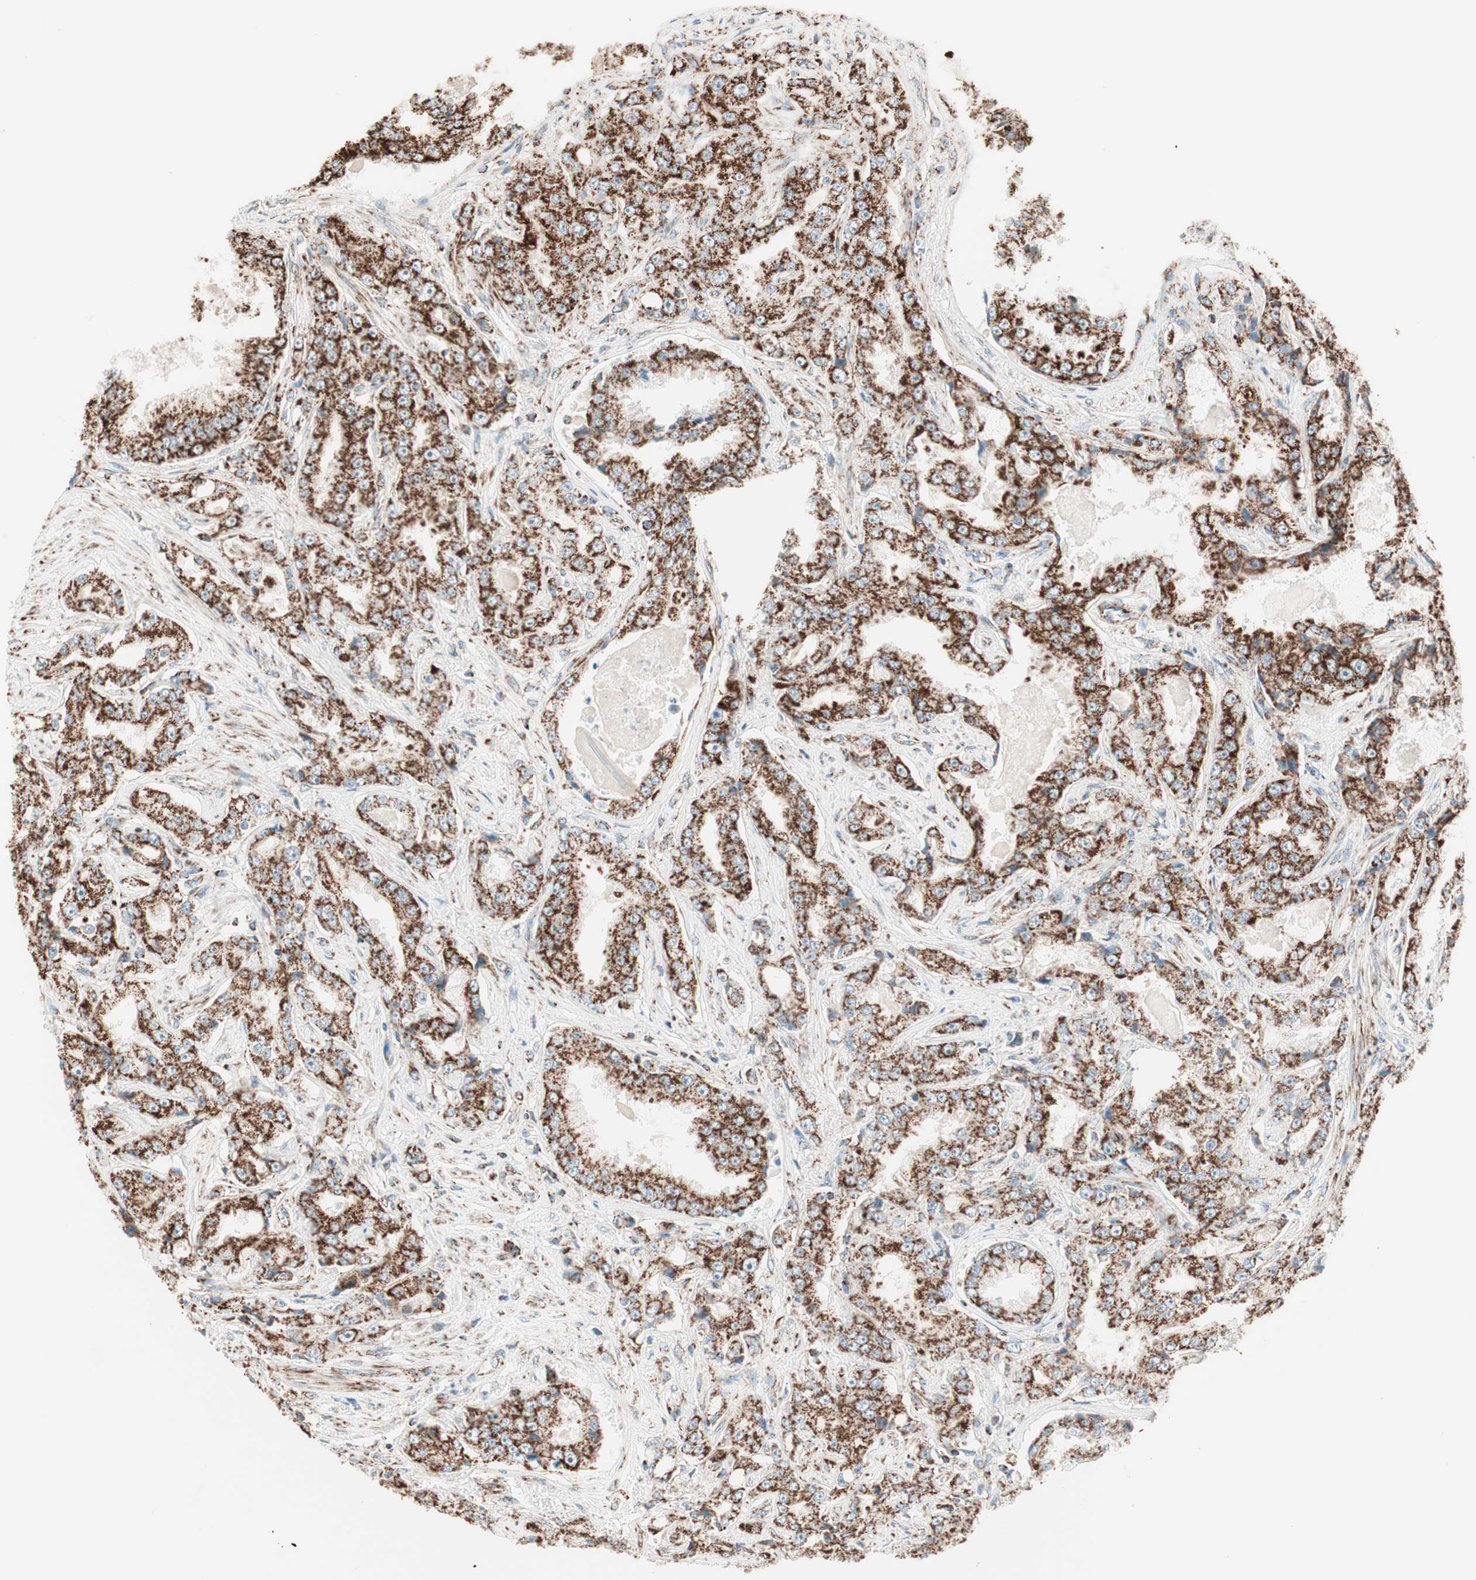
{"staining": {"intensity": "strong", "quantity": ">75%", "location": "cytoplasmic/membranous"}, "tissue": "prostate cancer", "cell_type": "Tumor cells", "image_type": "cancer", "snomed": [{"axis": "morphology", "description": "Adenocarcinoma, High grade"}, {"axis": "topography", "description": "Prostate"}], "caption": "The image exhibits a brown stain indicating the presence of a protein in the cytoplasmic/membranous of tumor cells in prostate adenocarcinoma (high-grade).", "gene": "TOMM22", "patient": {"sex": "male", "age": 73}}